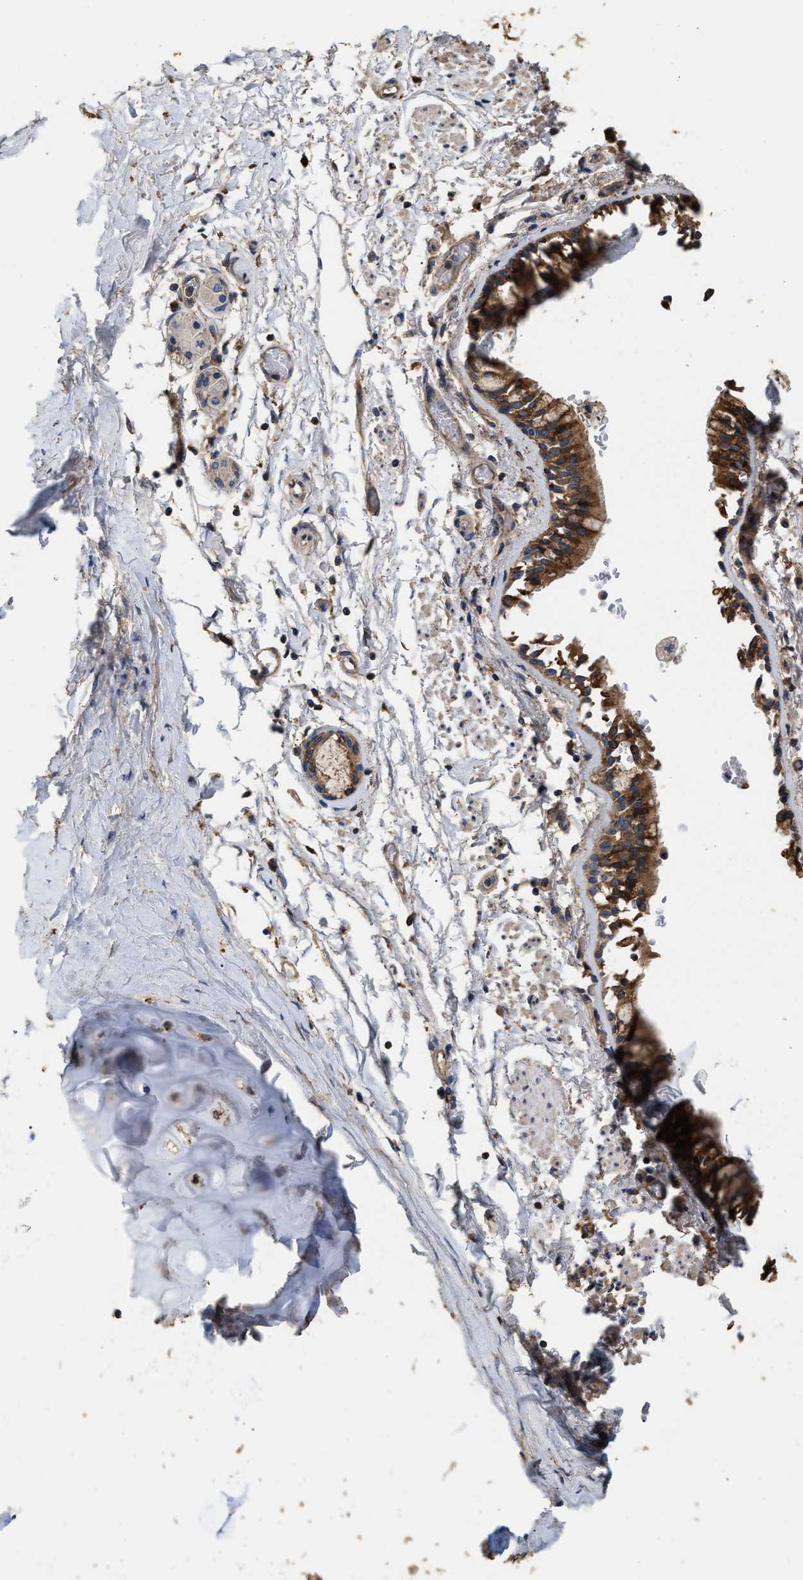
{"staining": {"intensity": "moderate", "quantity": ">75%", "location": "cytoplasmic/membranous"}, "tissue": "adipose tissue", "cell_type": "Adipocytes", "image_type": "normal", "snomed": [{"axis": "morphology", "description": "Normal tissue, NOS"}, {"axis": "topography", "description": "Cartilage tissue"}, {"axis": "topography", "description": "Lung"}], "caption": "Protein analysis of normal adipose tissue exhibits moderate cytoplasmic/membranous expression in about >75% of adipocytes. (Brightfield microscopy of DAB IHC at high magnification).", "gene": "KLB", "patient": {"sex": "female", "age": 77}}